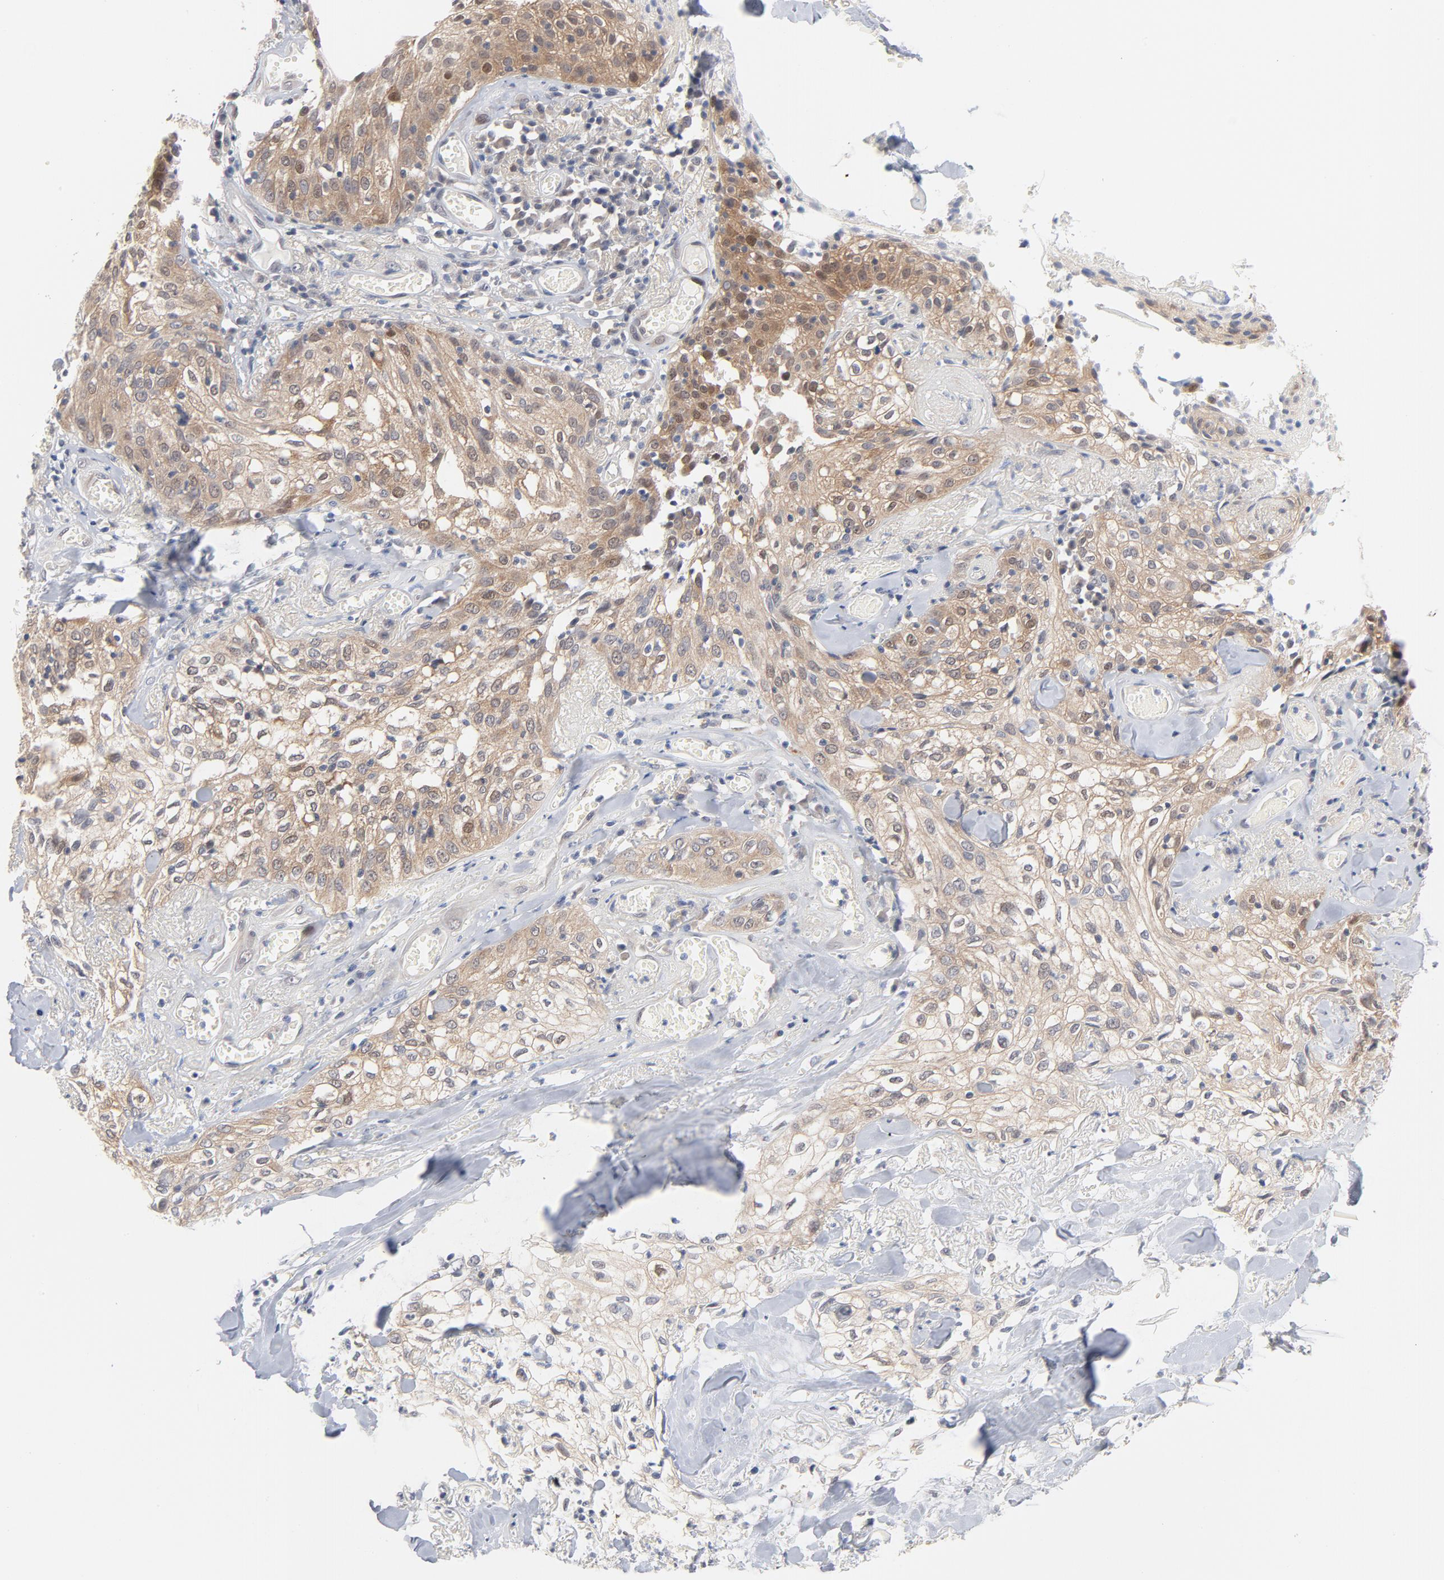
{"staining": {"intensity": "weak", "quantity": "25%-75%", "location": "cytoplasmic/membranous"}, "tissue": "skin cancer", "cell_type": "Tumor cells", "image_type": "cancer", "snomed": [{"axis": "morphology", "description": "Squamous cell carcinoma, NOS"}, {"axis": "topography", "description": "Skin"}], "caption": "Approximately 25%-75% of tumor cells in skin cancer display weak cytoplasmic/membranous protein expression as visualized by brown immunohistochemical staining.", "gene": "UBL4A", "patient": {"sex": "male", "age": 65}}